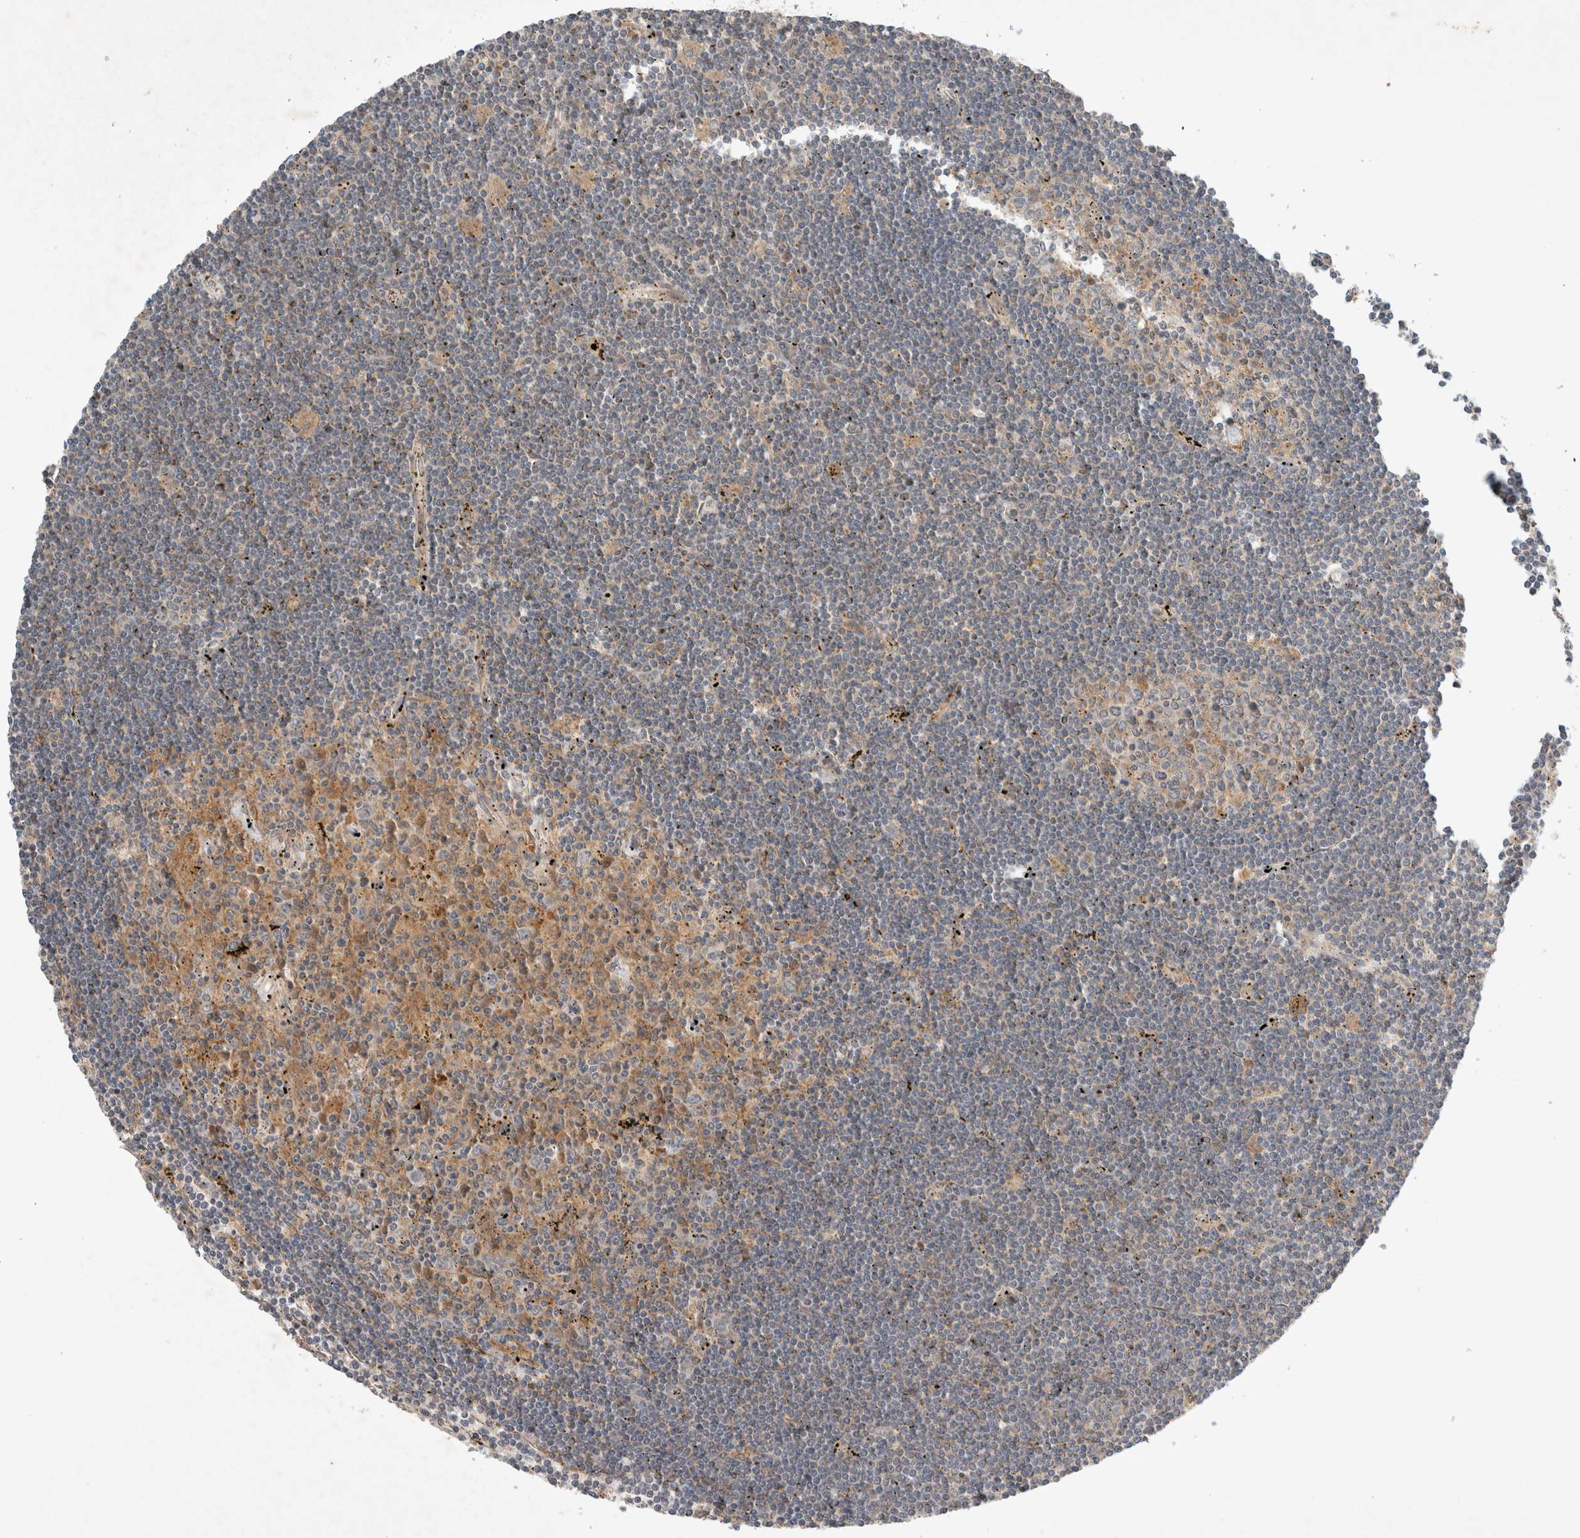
{"staining": {"intensity": "moderate", "quantity": "<25%", "location": "cytoplasmic/membranous"}, "tissue": "lymphoma", "cell_type": "Tumor cells", "image_type": "cancer", "snomed": [{"axis": "morphology", "description": "Malignant lymphoma, non-Hodgkin's type, Low grade"}, {"axis": "topography", "description": "Spleen"}], "caption": "Lymphoma stained with immunohistochemistry exhibits moderate cytoplasmic/membranous expression in about <25% of tumor cells. The protein is shown in brown color, while the nuclei are stained blue.", "gene": "ARMC9", "patient": {"sex": "male", "age": 76}}